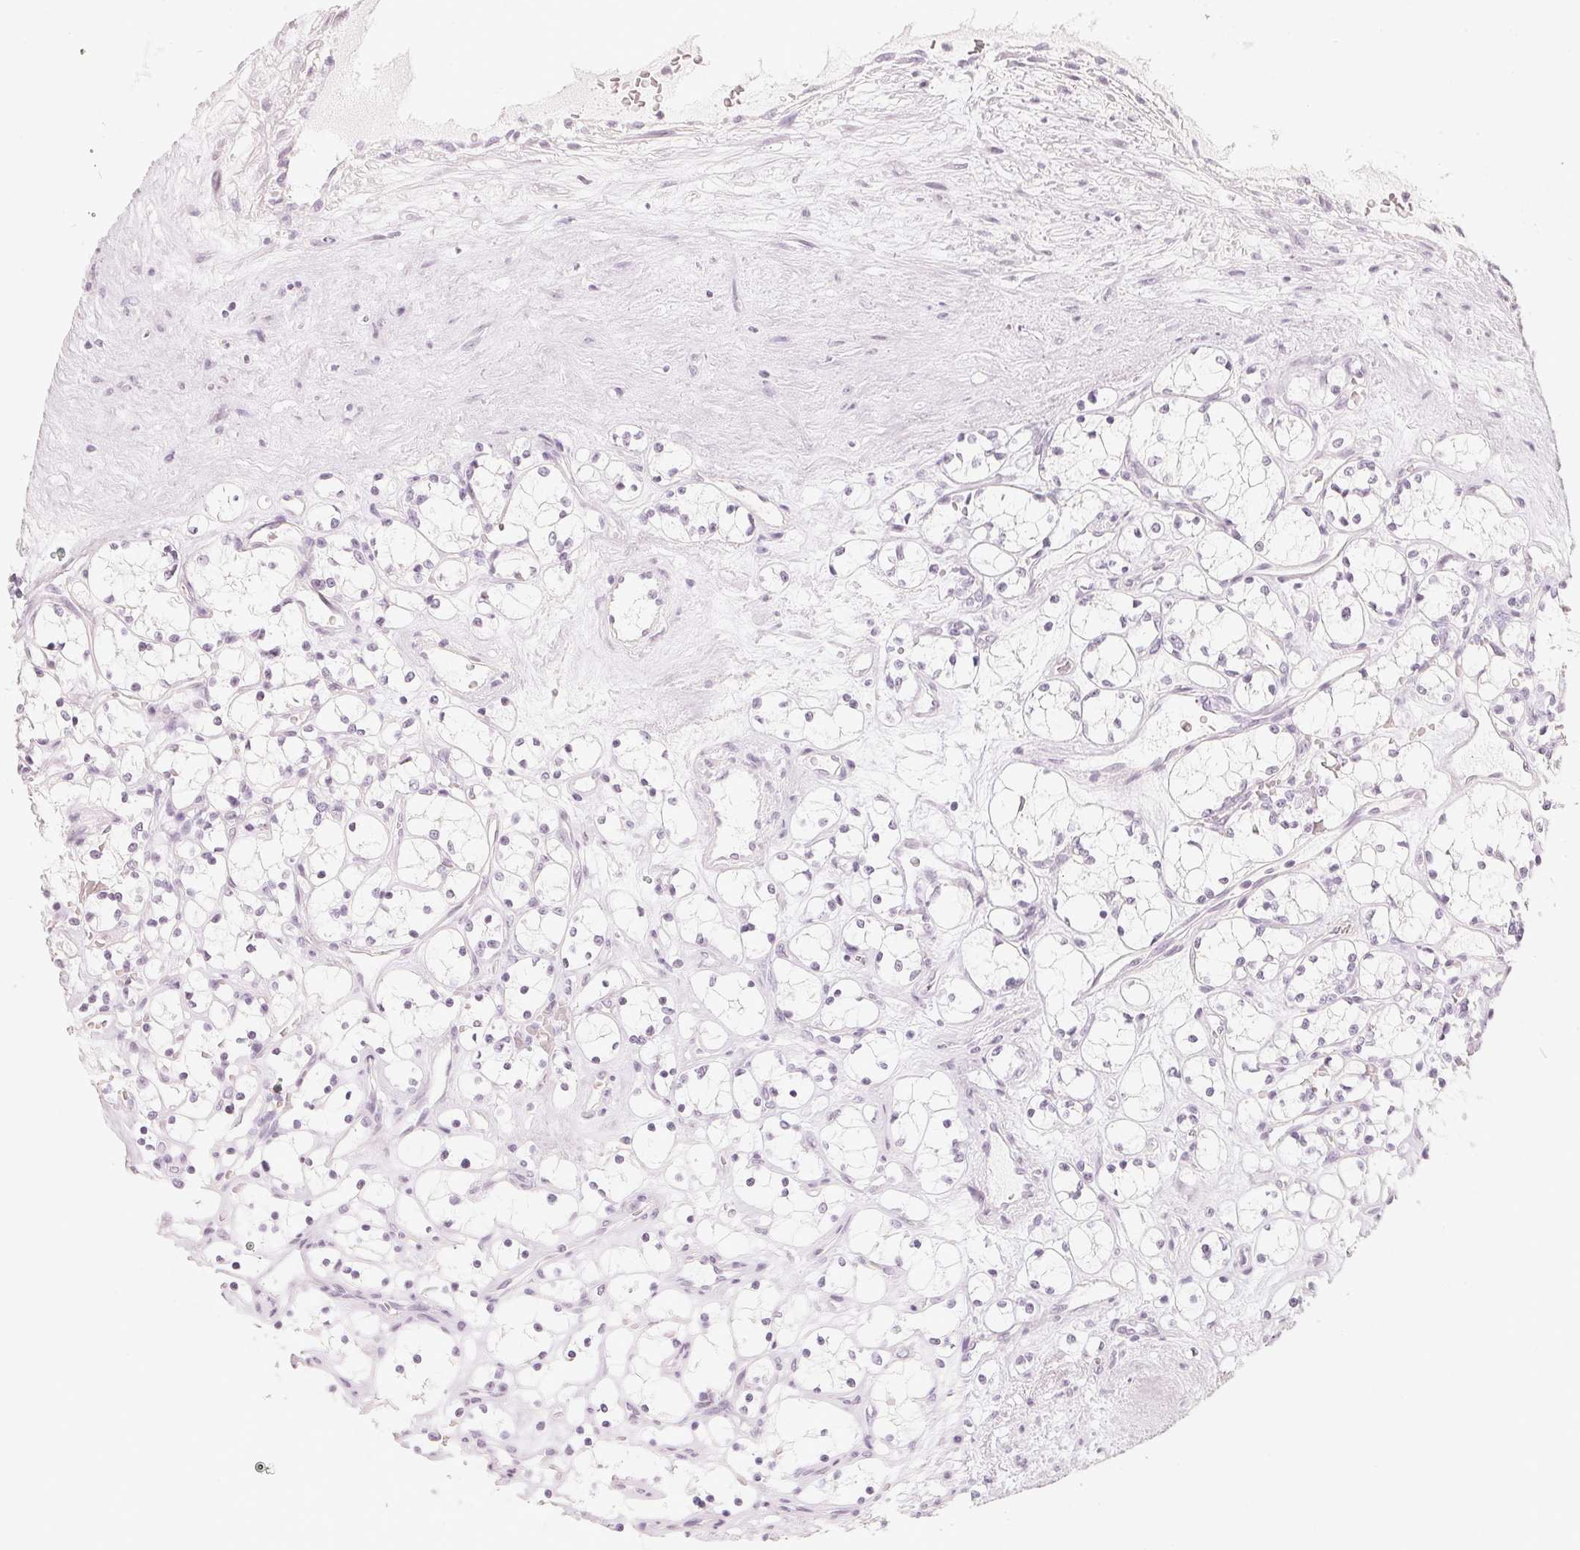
{"staining": {"intensity": "negative", "quantity": "none", "location": "none"}, "tissue": "renal cancer", "cell_type": "Tumor cells", "image_type": "cancer", "snomed": [{"axis": "morphology", "description": "Adenocarcinoma, NOS"}, {"axis": "topography", "description": "Kidney"}], "caption": "Tumor cells are negative for protein expression in human adenocarcinoma (renal). The staining was performed using DAB (3,3'-diaminobenzidine) to visualize the protein expression in brown, while the nuclei were stained in blue with hematoxylin (Magnification: 20x).", "gene": "SLC22A8", "patient": {"sex": "female", "age": 69}}